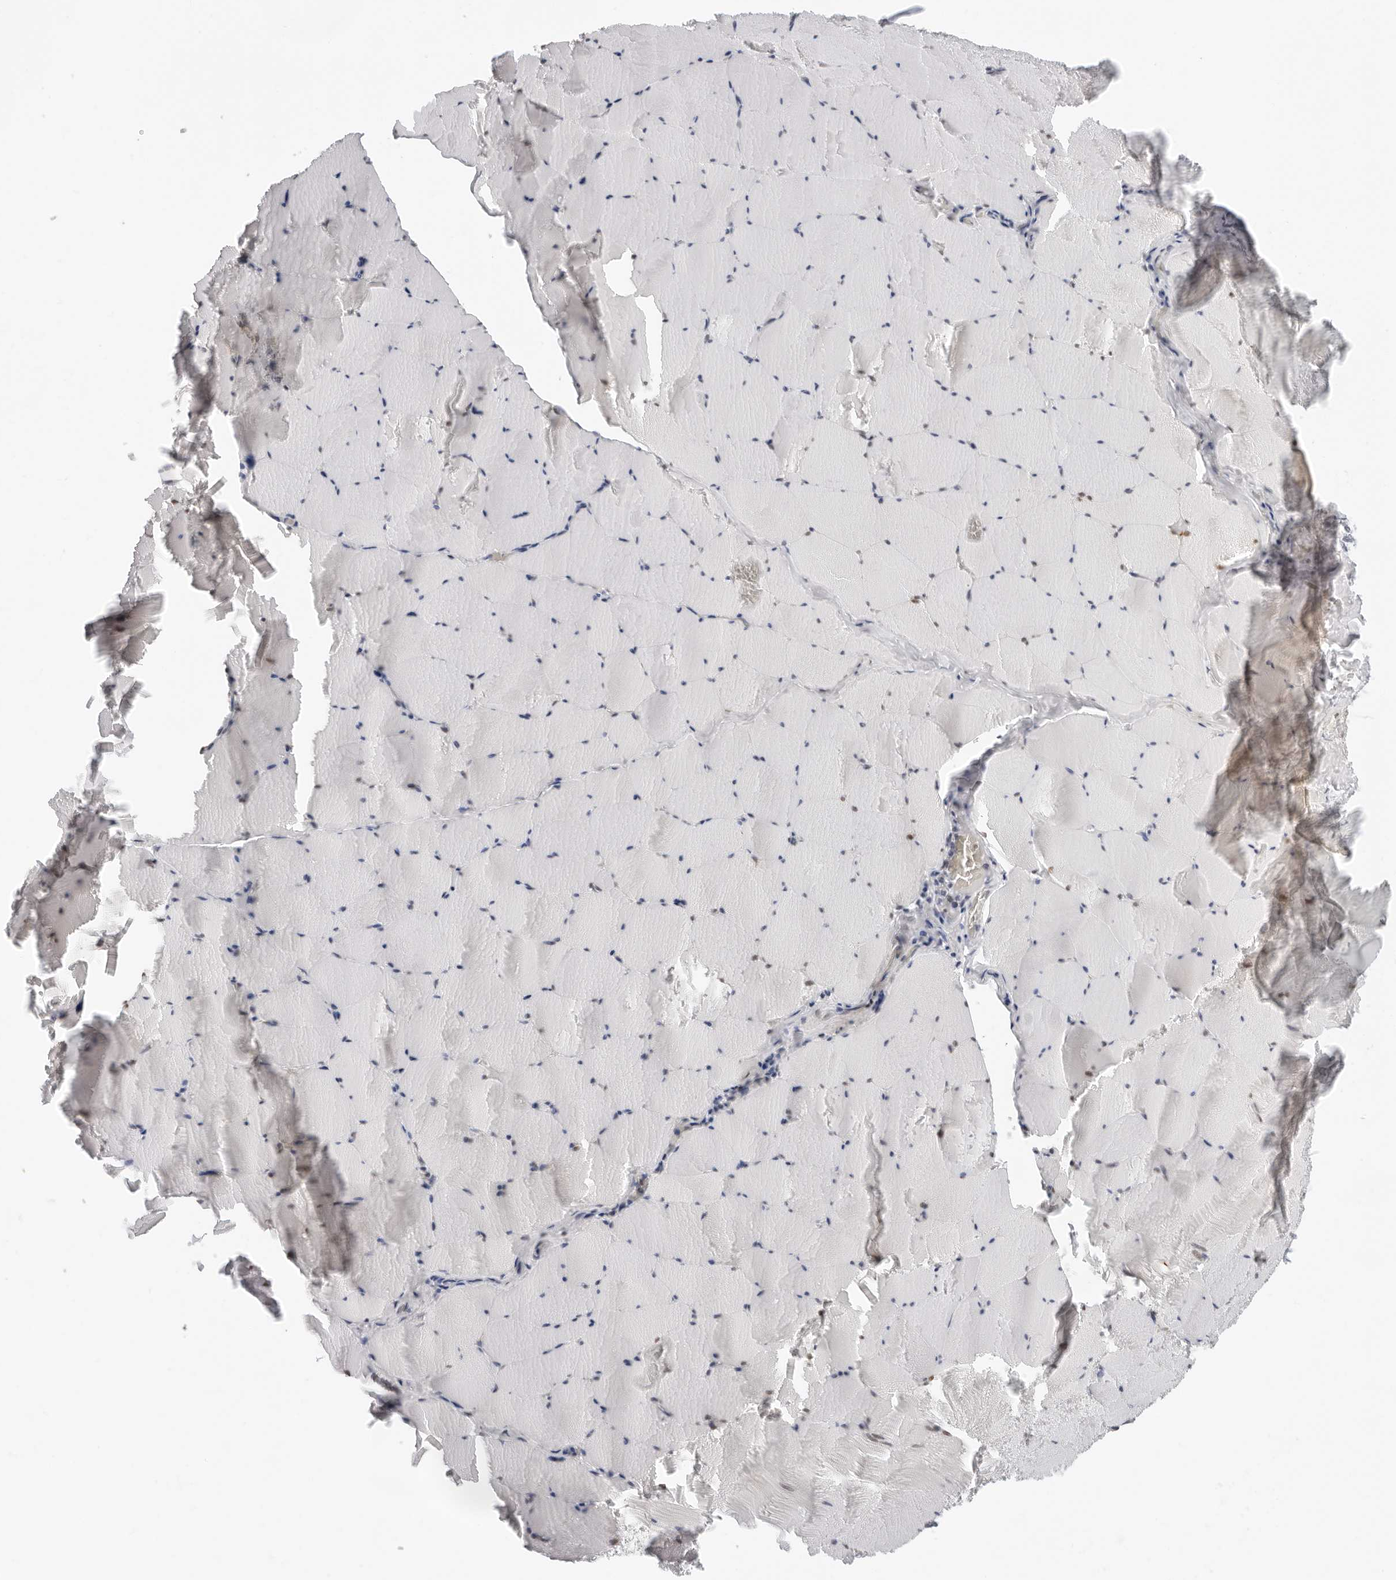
{"staining": {"intensity": "moderate", "quantity": "<25%", "location": "nuclear"}, "tissue": "skeletal muscle", "cell_type": "Myocytes", "image_type": "normal", "snomed": [{"axis": "morphology", "description": "Normal tissue, NOS"}, {"axis": "topography", "description": "Skeletal muscle"}], "caption": "Immunohistochemical staining of unremarkable human skeletal muscle demonstrates moderate nuclear protein expression in about <25% of myocytes. (brown staining indicates protein expression, while blue staining denotes nuclei).", "gene": "TOX4", "patient": {"sex": "male", "age": 62}}